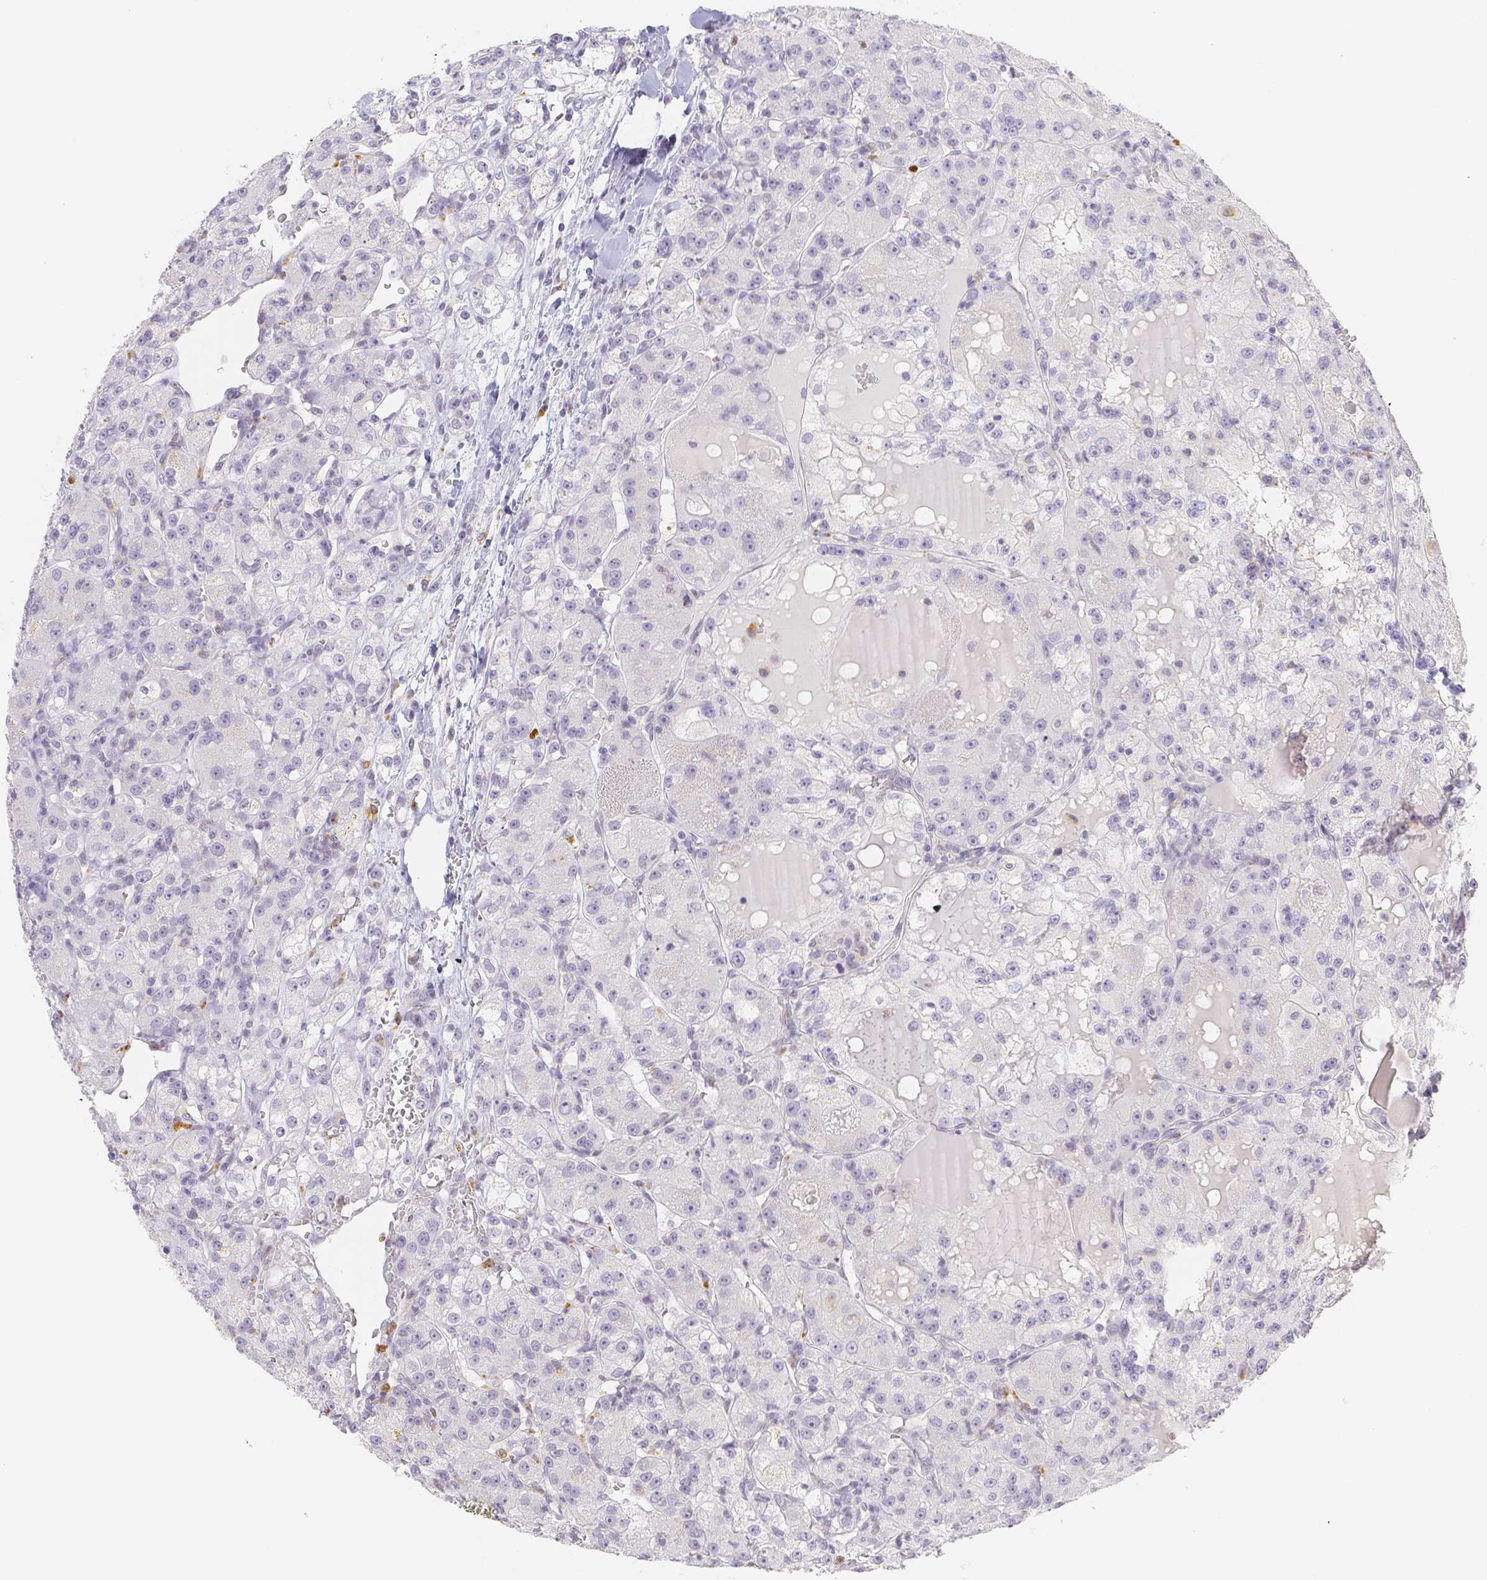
{"staining": {"intensity": "negative", "quantity": "none", "location": "none"}, "tissue": "renal cancer", "cell_type": "Tumor cells", "image_type": "cancer", "snomed": [{"axis": "morphology", "description": "Normal tissue, NOS"}, {"axis": "morphology", "description": "Adenocarcinoma, NOS"}, {"axis": "topography", "description": "Kidney"}], "caption": "This is an IHC photomicrograph of human renal adenocarcinoma. There is no staining in tumor cells.", "gene": "PADI4", "patient": {"sex": "male", "age": 61}}